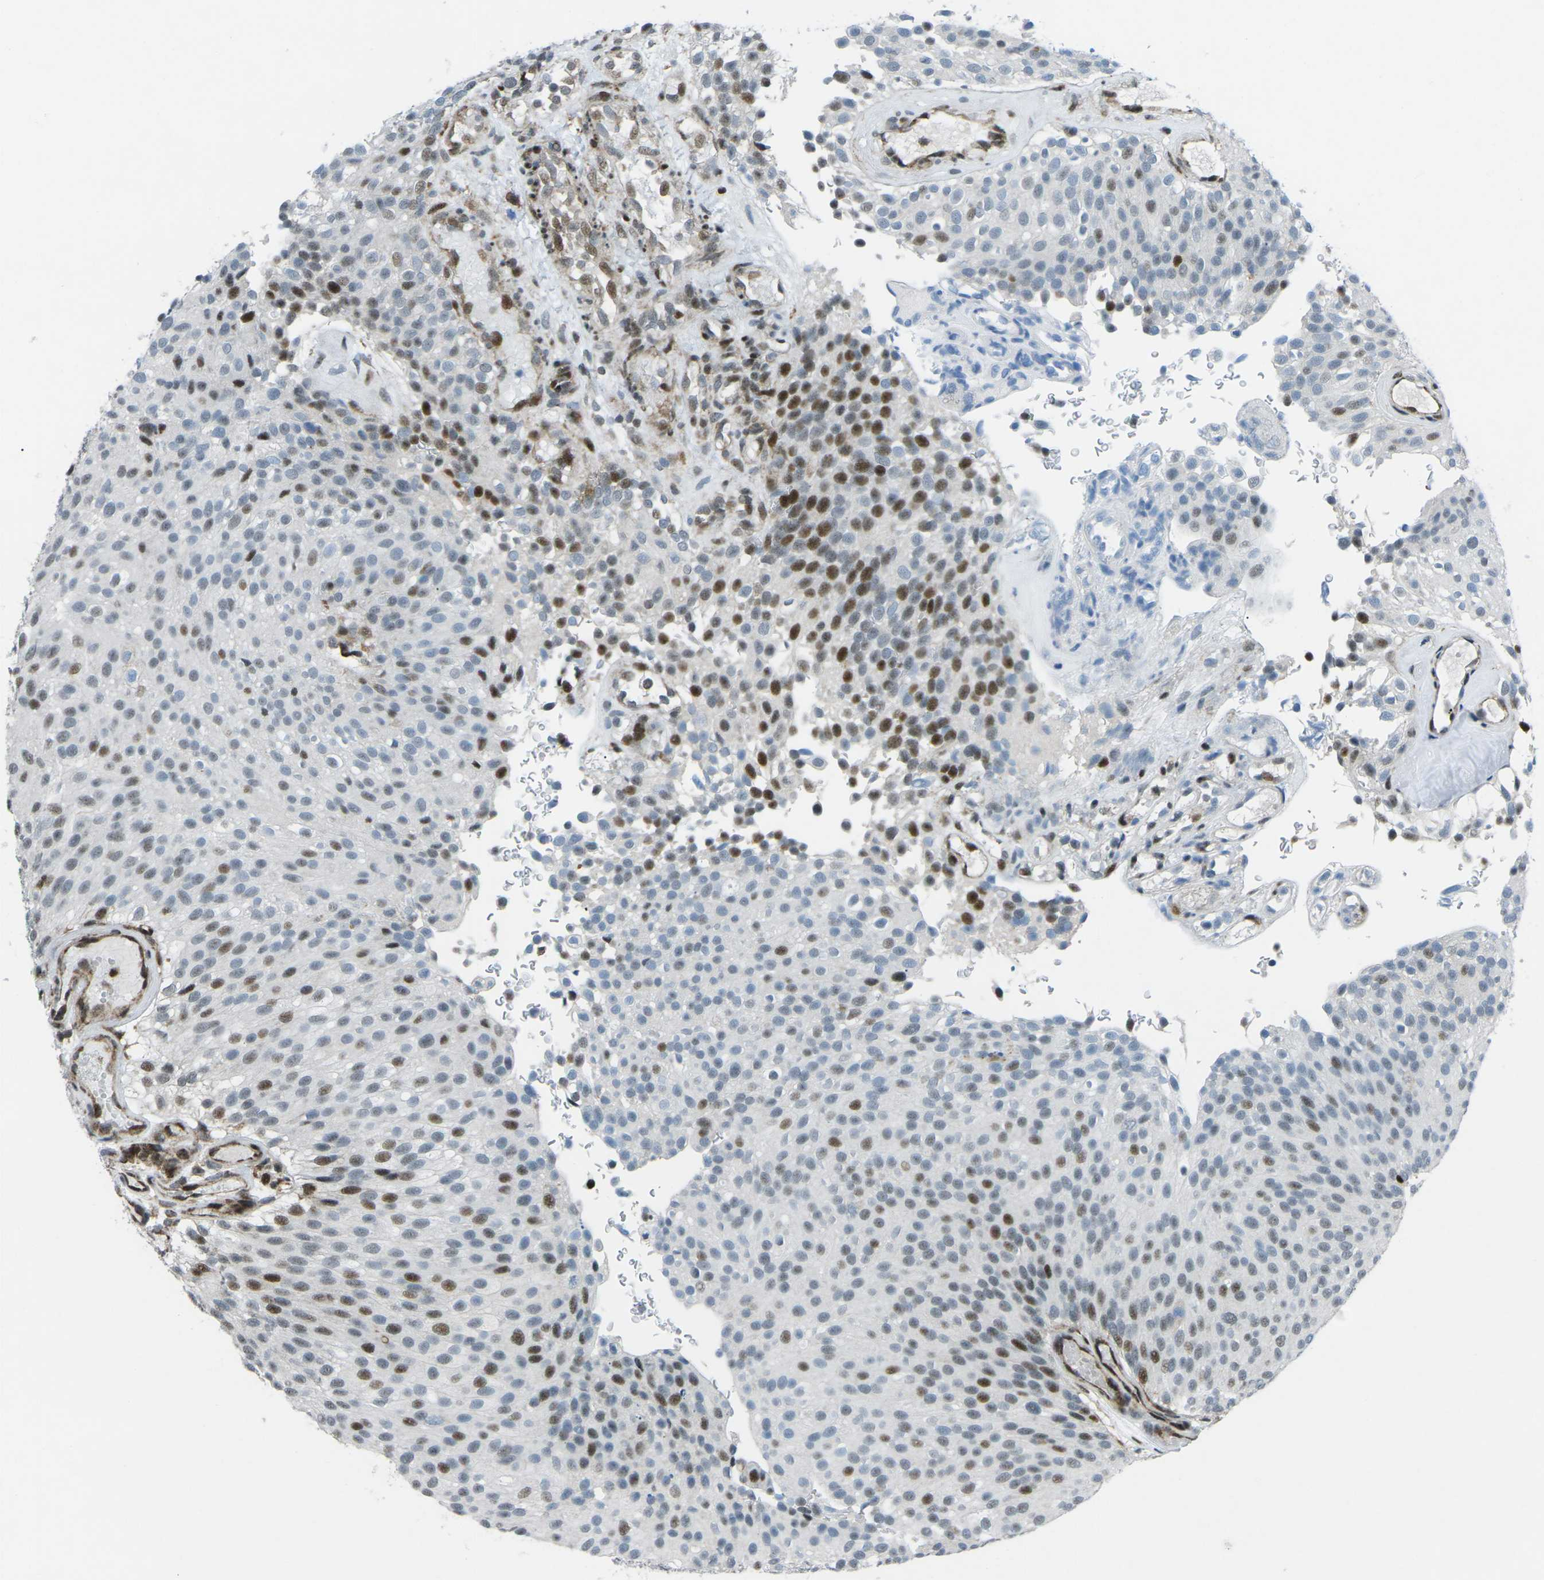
{"staining": {"intensity": "strong", "quantity": "<25%", "location": "nuclear"}, "tissue": "urothelial cancer", "cell_type": "Tumor cells", "image_type": "cancer", "snomed": [{"axis": "morphology", "description": "Urothelial carcinoma, Low grade"}, {"axis": "topography", "description": "Urinary bladder"}], "caption": "Urothelial cancer stained with immunohistochemistry (IHC) reveals strong nuclear positivity in approximately <25% of tumor cells.", "gene": "MBNL1", "patient": {"sex": "male", "age": 78}}